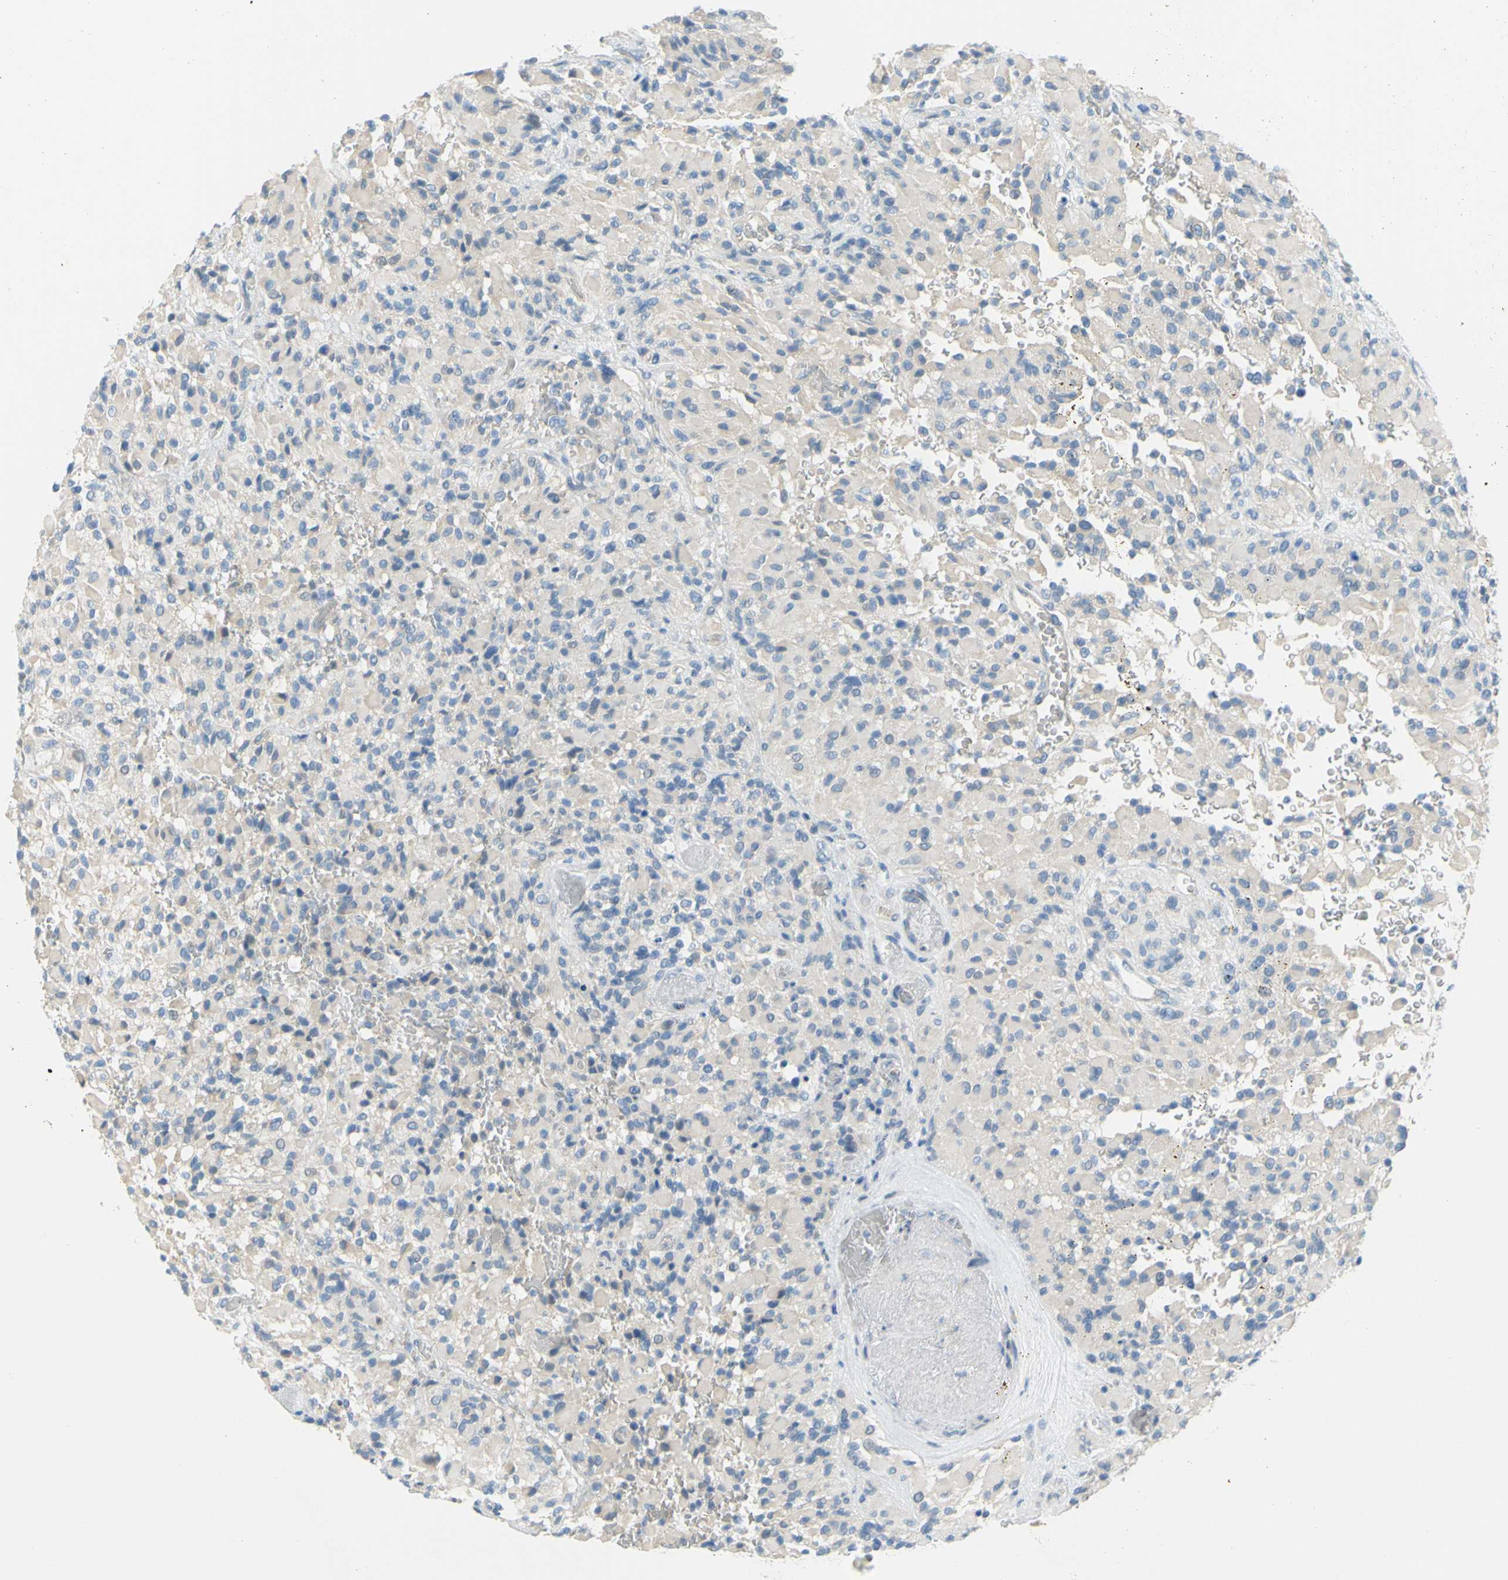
{"staining": {"intensity": "negative", "quantity": "none", "location": "none"}, "tissue": "glioma", "cell_type": "Tumor cells", "image_type": "cancer", "snomed": [{"axis": "morphology", "description": "Glioma, malignant, High grade"}, {"axis": "topography", "description": "Brain"}], "caption": "A high-resolution micrograph shows immunohistochemistry staining of malignant high-grade glioma, which demonstrates no significant expression in tumor cells. (DAB IHC visualized using brightfield microscopy, high magnification).", "gene": "DCT", "patient": {"sex": "male", "age": 71}}